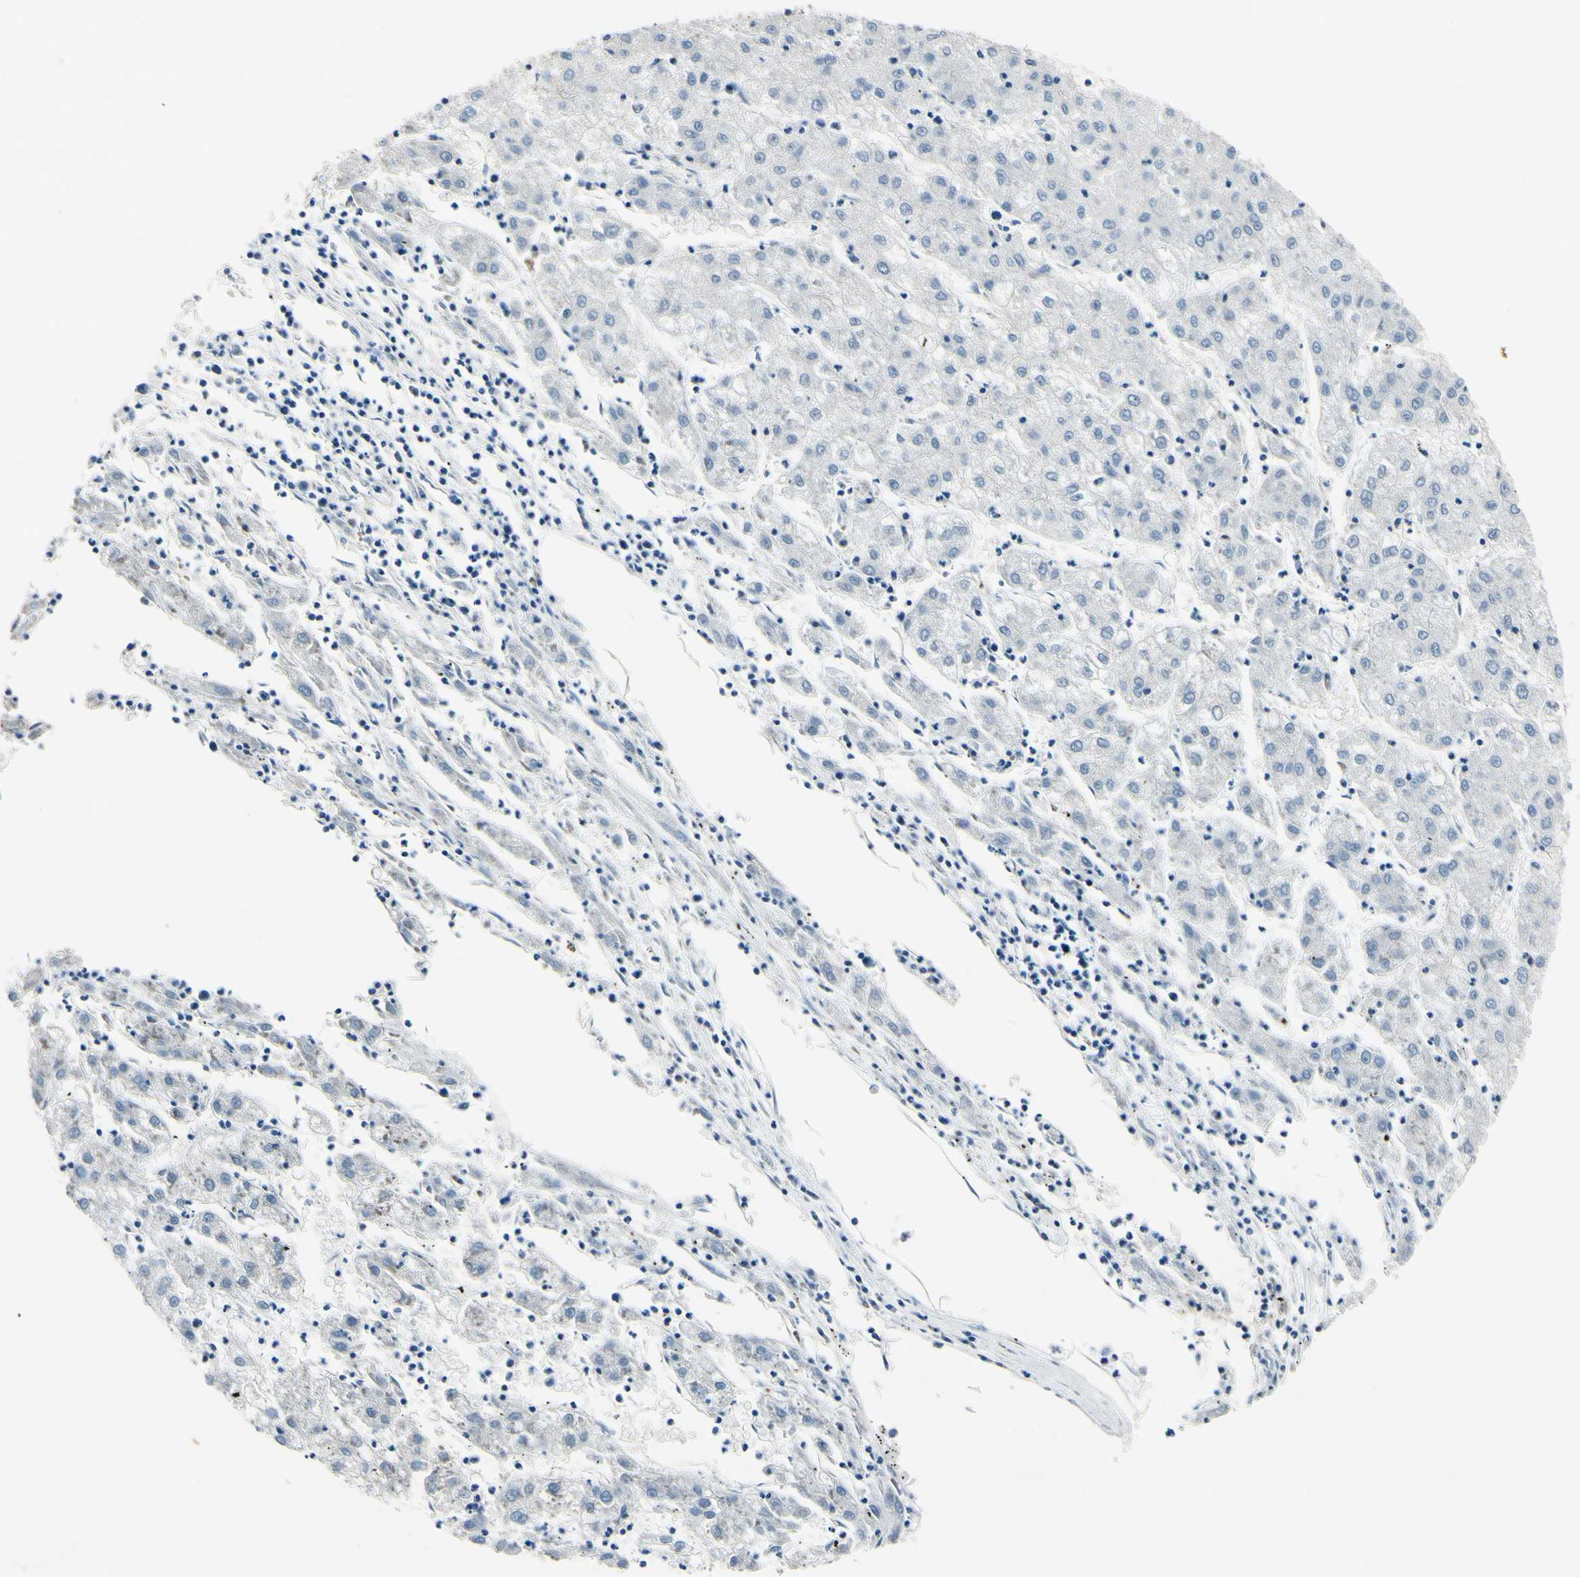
{"staining": {"intensity": "negative", "quantity": "none", "location": "none"}, "tissue": "liver cancer", "cell_type": "Tumor cells", "image_type": "cancer", "snomed": [{"axis": "morphology", "description": "Carcinoma, Hepatocellular, NOS"}, {"axis": "topography", "description": "Liver"}], "caption": "Liver hepatocellular carcinoma was stained to show a protein in brown. There is no significant staining in tumor cells. (DAB IHC, high magnification).", "gene": "SNAP91", "patient": {"sex": "male", "age": 72}}